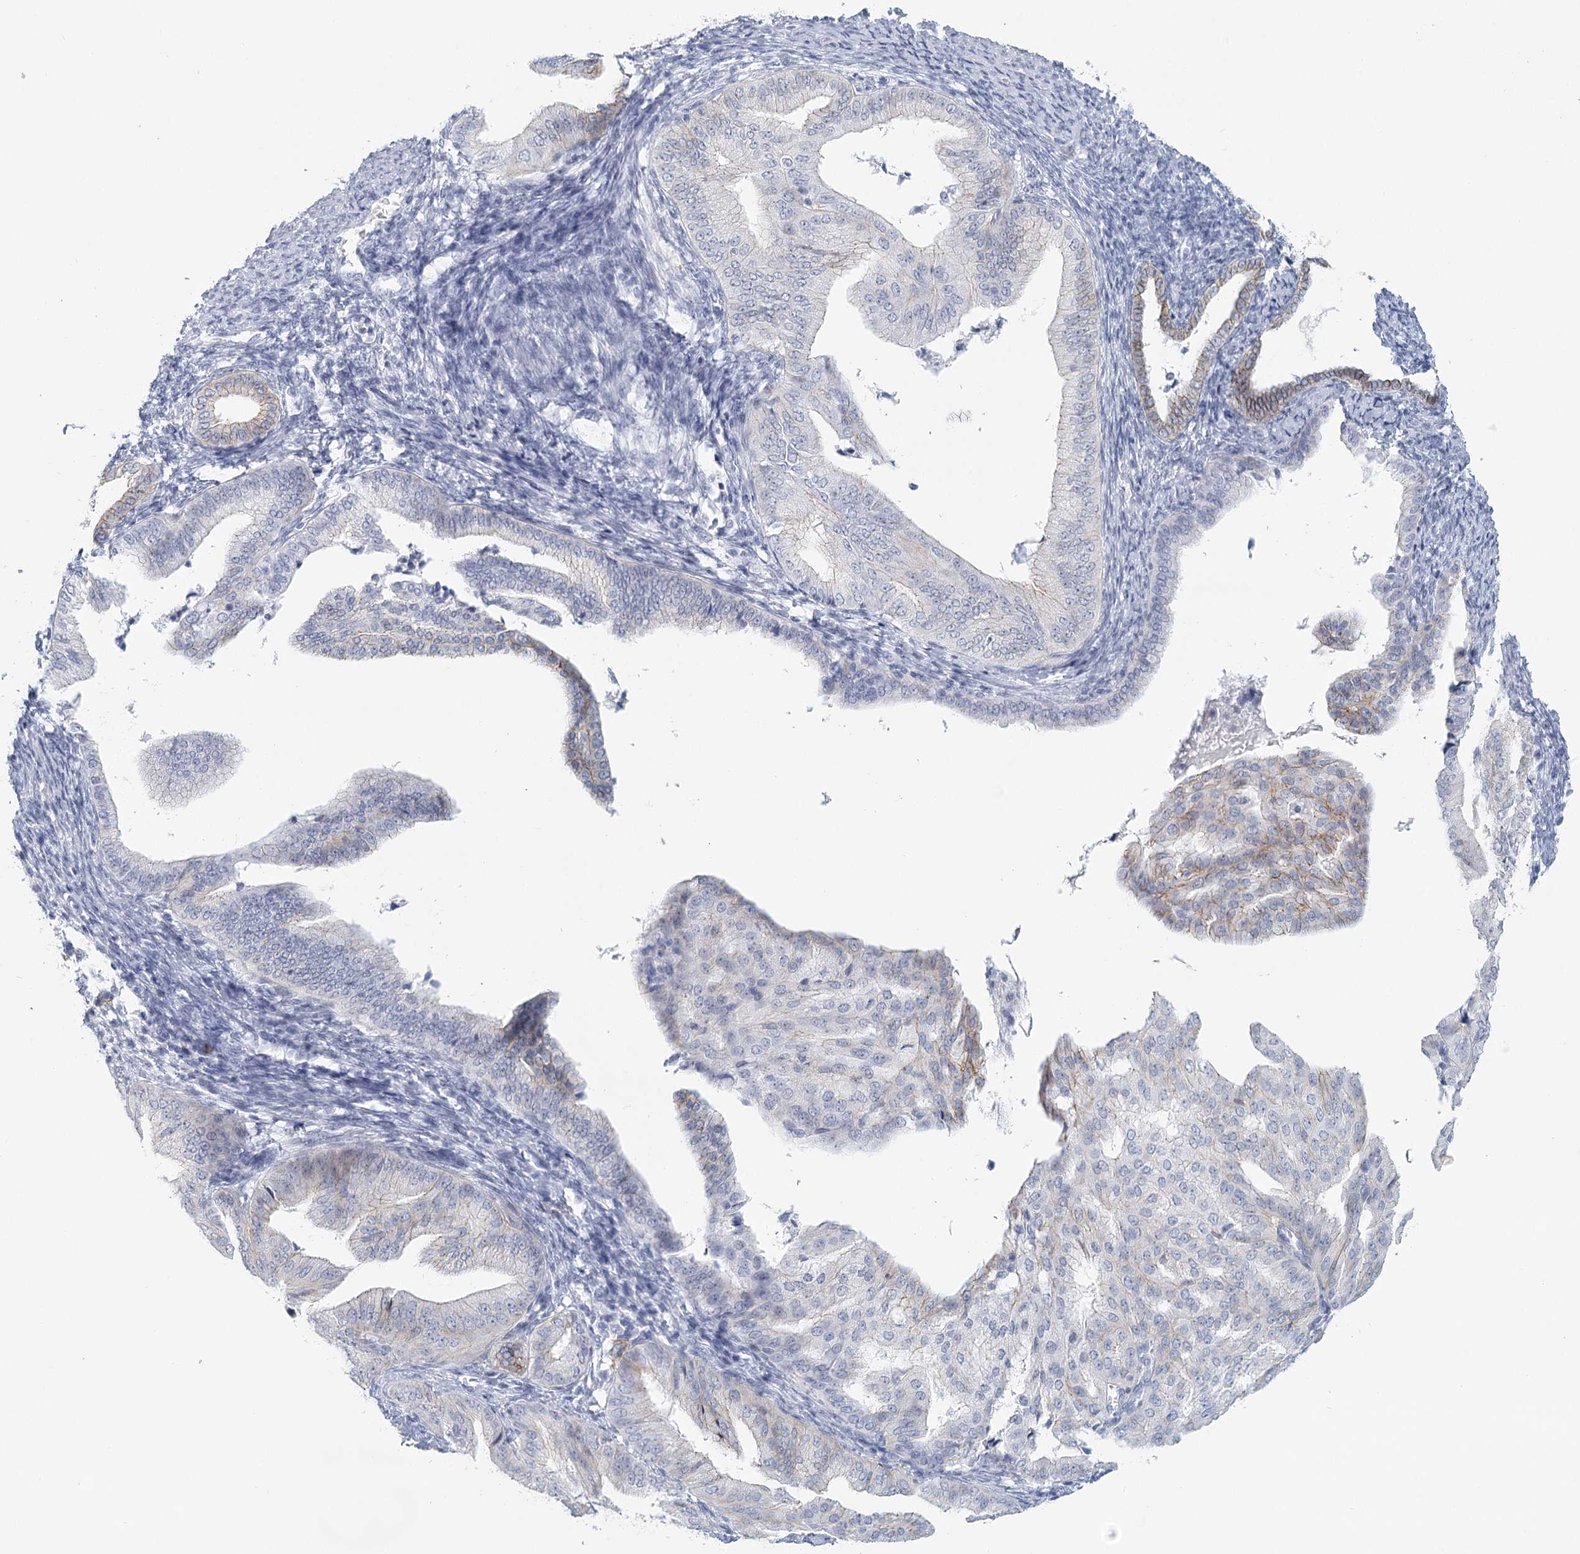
{"staining": {"intensity": "weak", "quantity": "<25%", "location": "cytoplasmic/membranous"}, "tissue": "endometrial cancer", "cell_type": "Tumor cells", "image_type": "cancer", "snomed": [{"axis": "morphology", "description": "Adenocarcinoma, NOS"}, {"axis": "topography", "description": "Endometrium"}], "caption": "Immunohistochemical staining of human endometrial adenocarcinoma reveals no significant expression in tumor cells.", "gene": "WNT8B", "patient": {"sex": "female", "age": 58}}